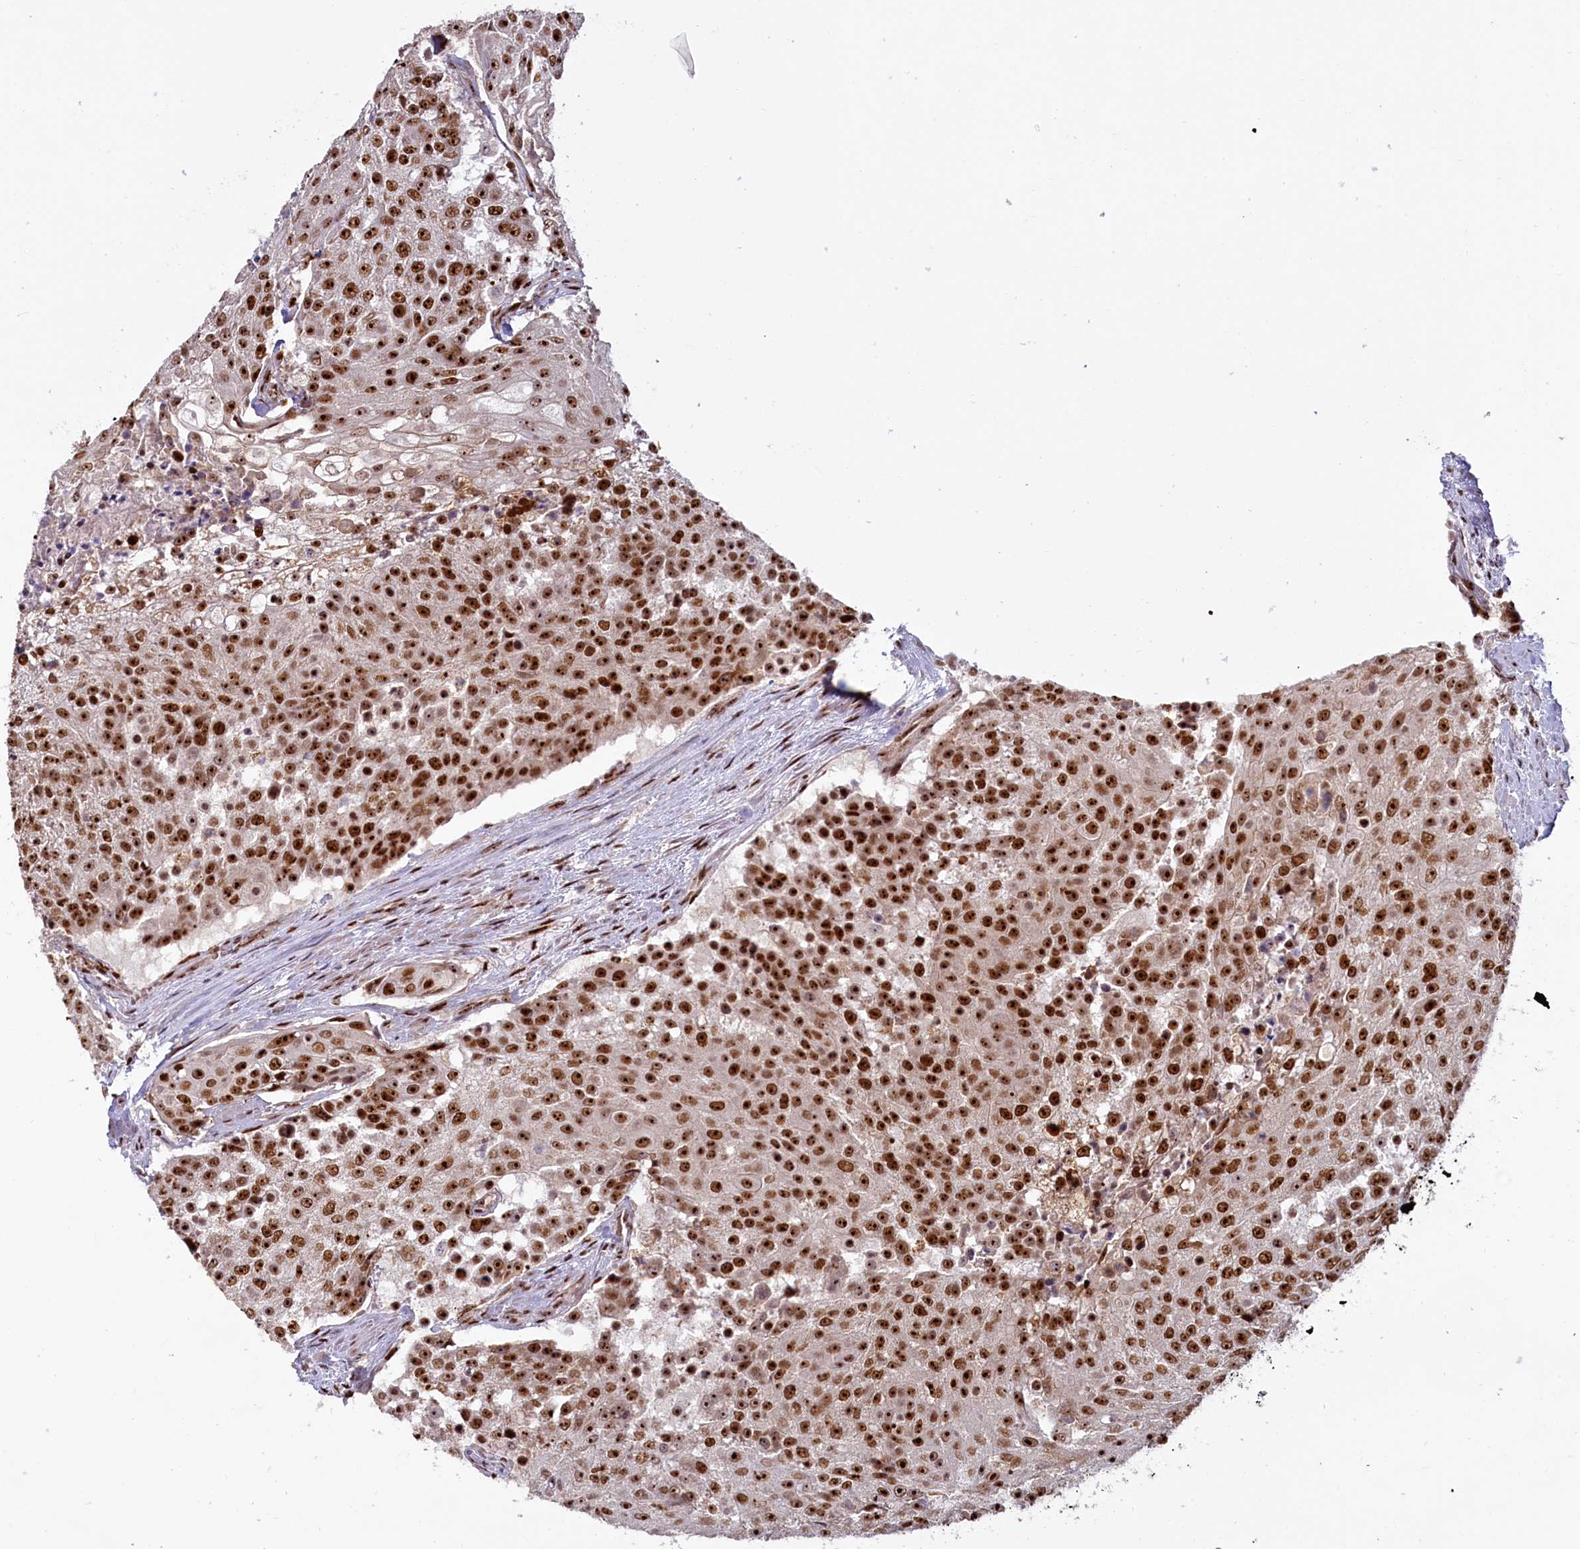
{"staining": {"intensity": "strong", "quantity": ">75%", "location": "nuclear"}, "tissue": "urothelial cancer", "cell_type": "Tumor cells", "image_type": "cancer", "snomed": [{"axis": "morphology", "description": "Urothelial carcinoma, High grade"}, {"axis": "topography", "description": "Urinary bladder"}], "caption": "A high-resolution image shows immunohistochemistry (IHC) staining of urothelial carcinoma (high-grade), which displays strong nuclear expression in approximately >75% of tumor cells. (DAB IHC, brown staining for protein, blue staining for nuclei).", "gene": "TCOF1", "patient": {"sex": "female", "age": 63}}